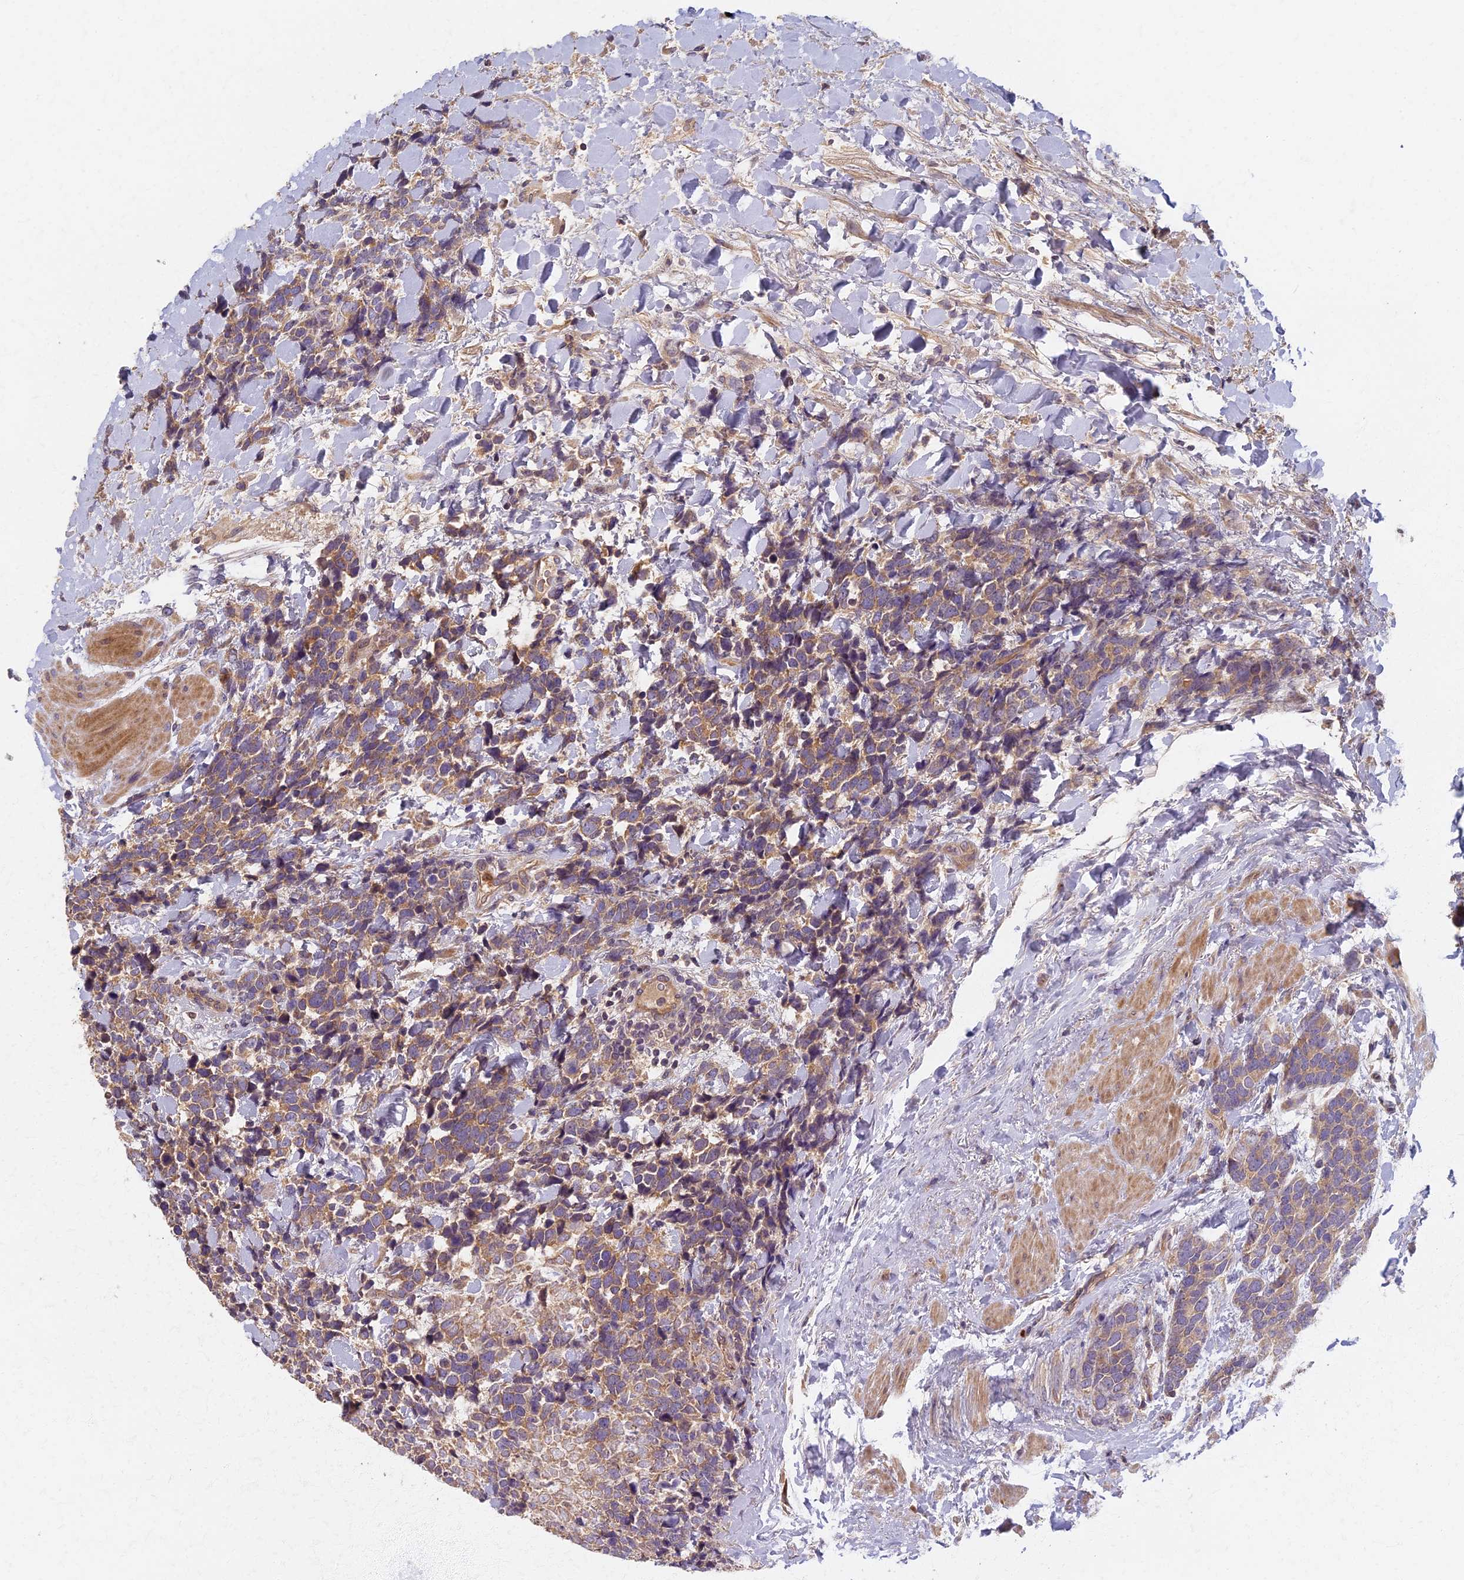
{"staining": {"intensity": "weak", "quantity": ">75%", "location": "cytoplasmic/membranous"}, "tissue": "urothelial cancer", "cell_type": "Tumor cells", "image_type": "cancer", "snomed": [{"axis": "morphology", "description": "Urothelial carcinoma, High grade"}, {"axis": "topography", "description": "Urinary bladder"}], "caption": "Urothelial cancer stained with IHC reveals weak cytoplasmic/membranous positivity in about >75% of tumor cells.", "gene": "AP4E1", "patient": {"sex": "female", "age": 82}}